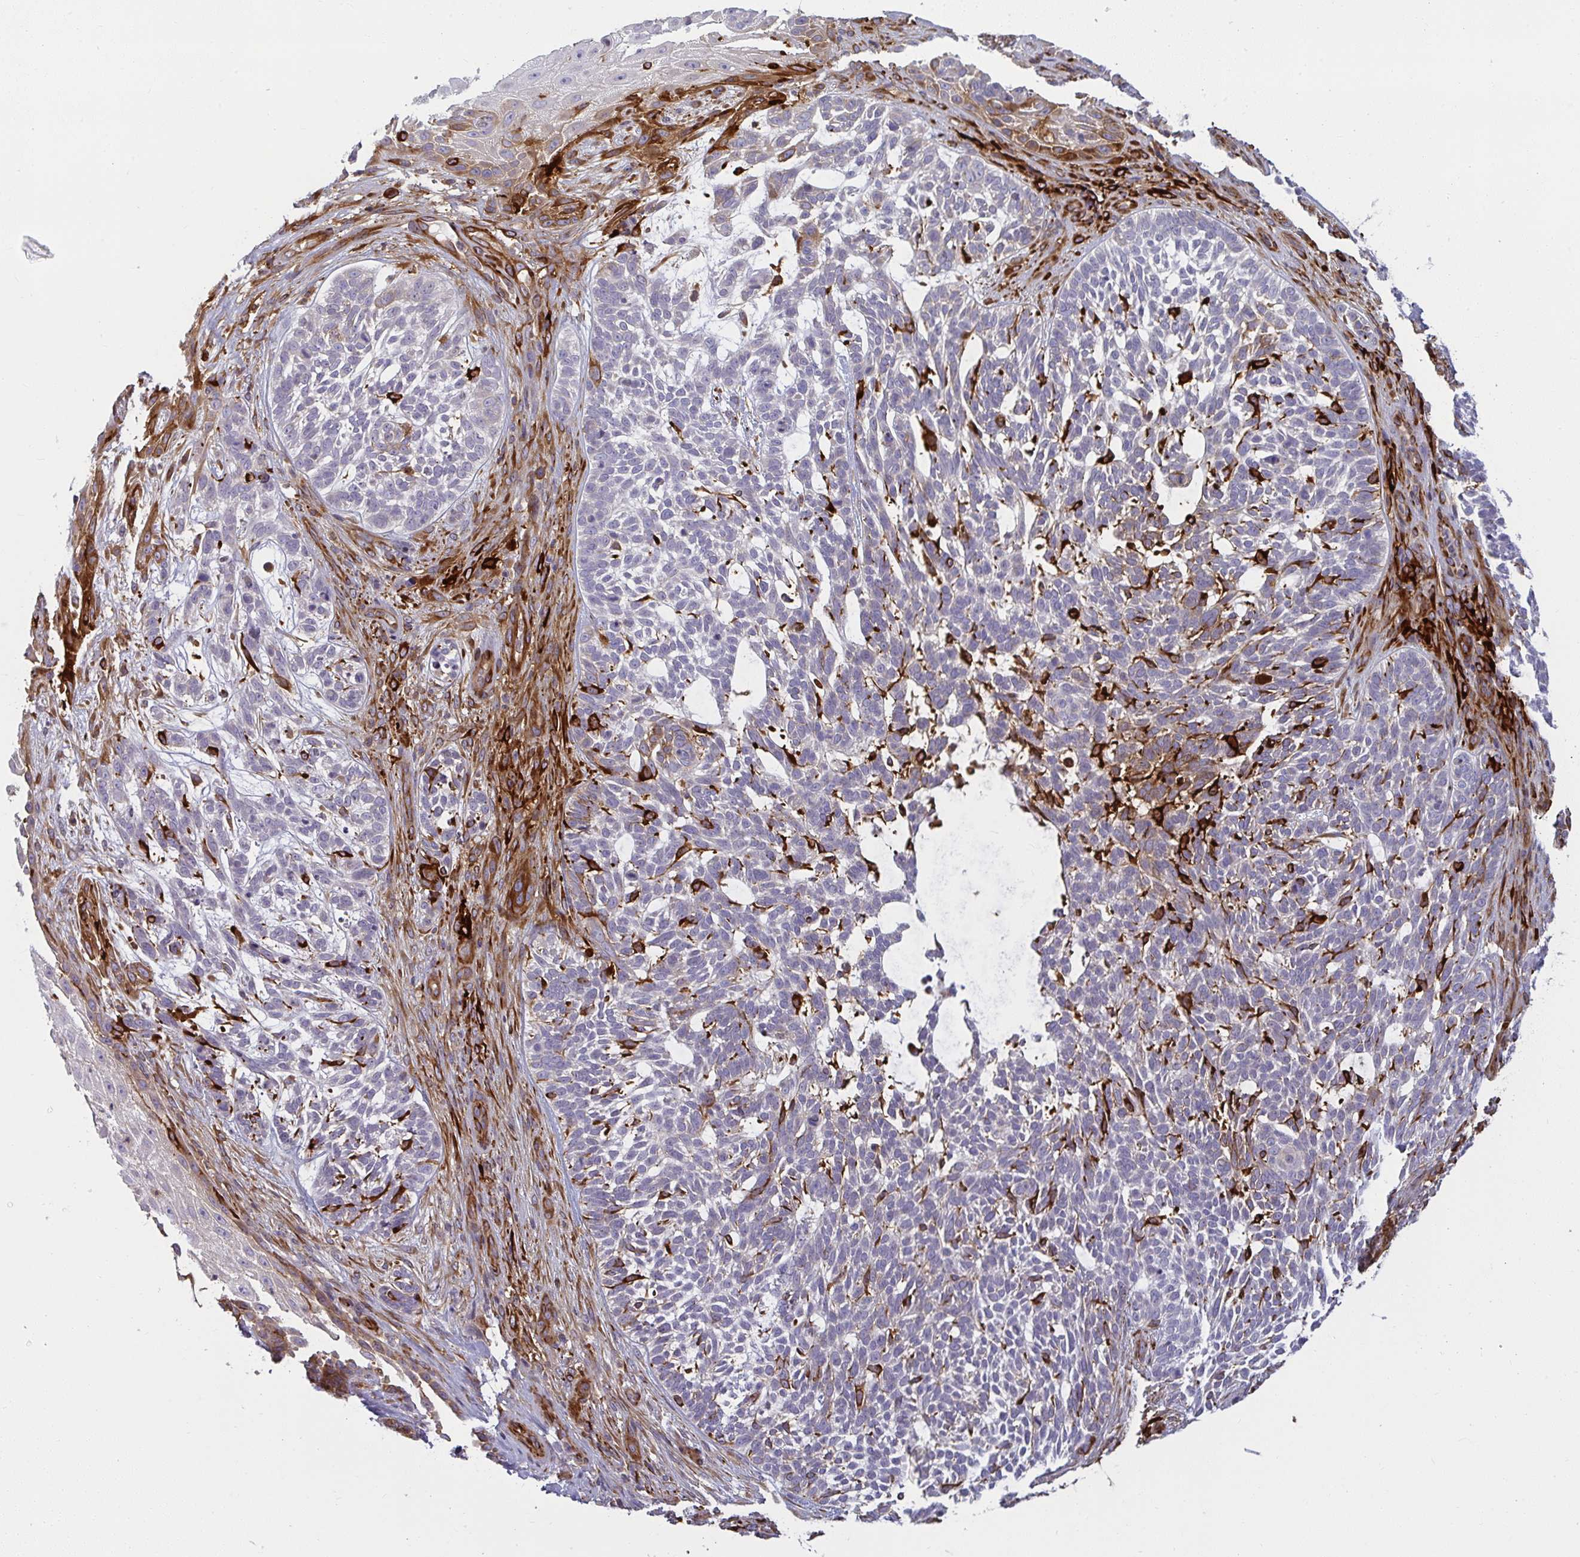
{"staining": {"intensity": "strong", "quantity": "<25%", "location": "cytoplasmic/membranous"}, "tissue": "skin cancer", "cell_type": "Tumor cells", "image_type": "cancer", "snomed": [{"axis": "morphology", "description": "Basal cell carcinoma"}, {"axis": "topography", "description": "Skin"}, {"axis": "topography", "description": "Skin, foot"}], "caption": "IHC of human basal cell carcinoma (skin) displays medium levels of strong cytoplasmic/membranous positivity in about <25% of tumor cells. (Brightfield microscopy of DAB IHC at high magnification).", "gene": "IFIT3", "patient": {"sex": "female", "age": 77}}